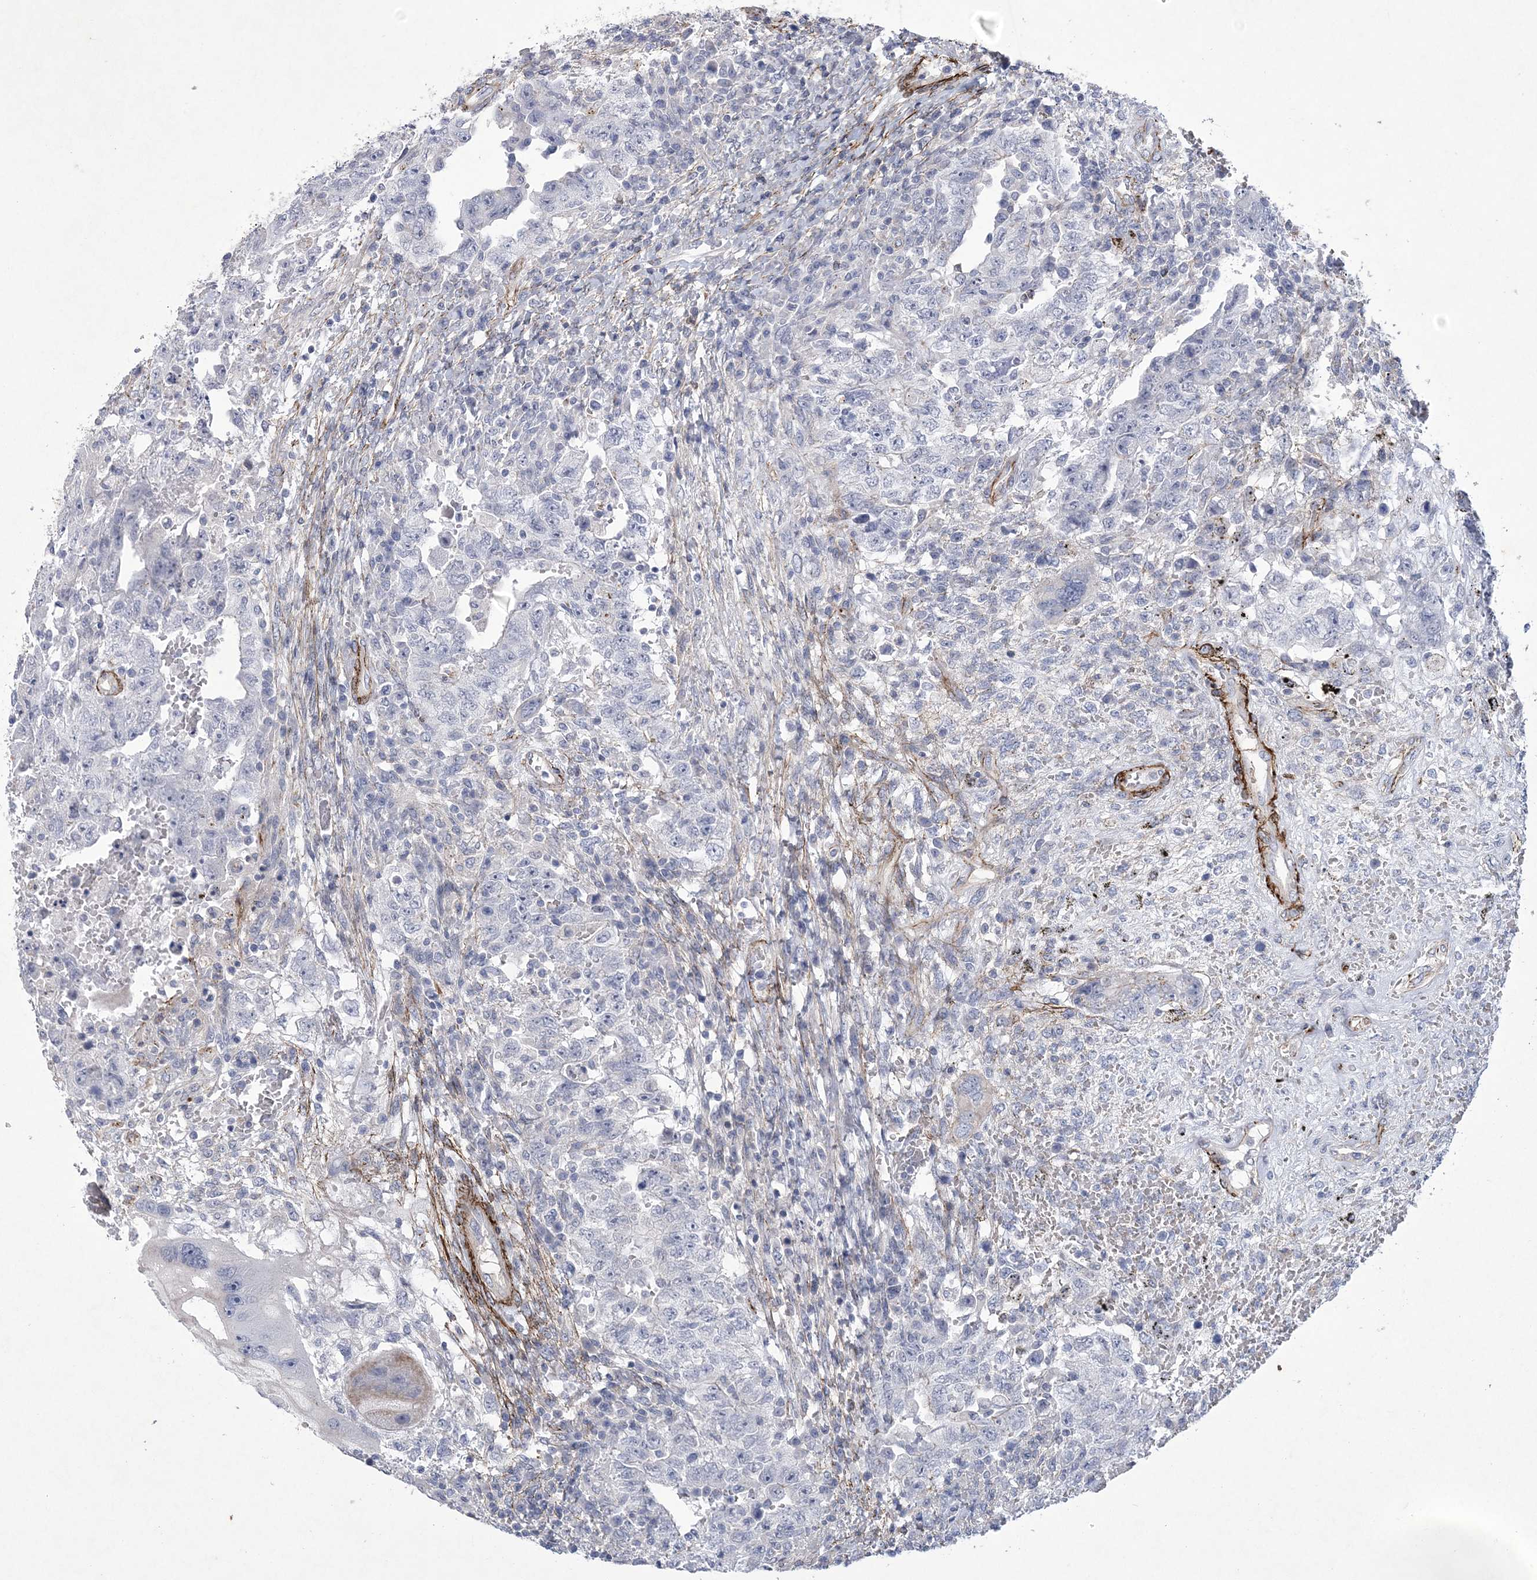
{"staining": {"intensity": "negative", "quantity": "none", "location": "none"}, "tissue": "testis cancer", "cell_type": "Tumor cells", "image_type": "cancer", "snomed": [{"axis": "morphology", "description": "Carcinoma, Embryonal, NOS"}, {"axis": "topography", "description": "Testis"}], "caption": "Immunohistochemistry (IHC) photomicrograph of neoplastic tissue: embryonal carcinoma (testis) stained with DAB (3,3'-diaminobenzidine) exhibits no significant protein staining in tumor cells.", "gene": "ARSJ", "patient": {"sex": "male", "age": 26}}